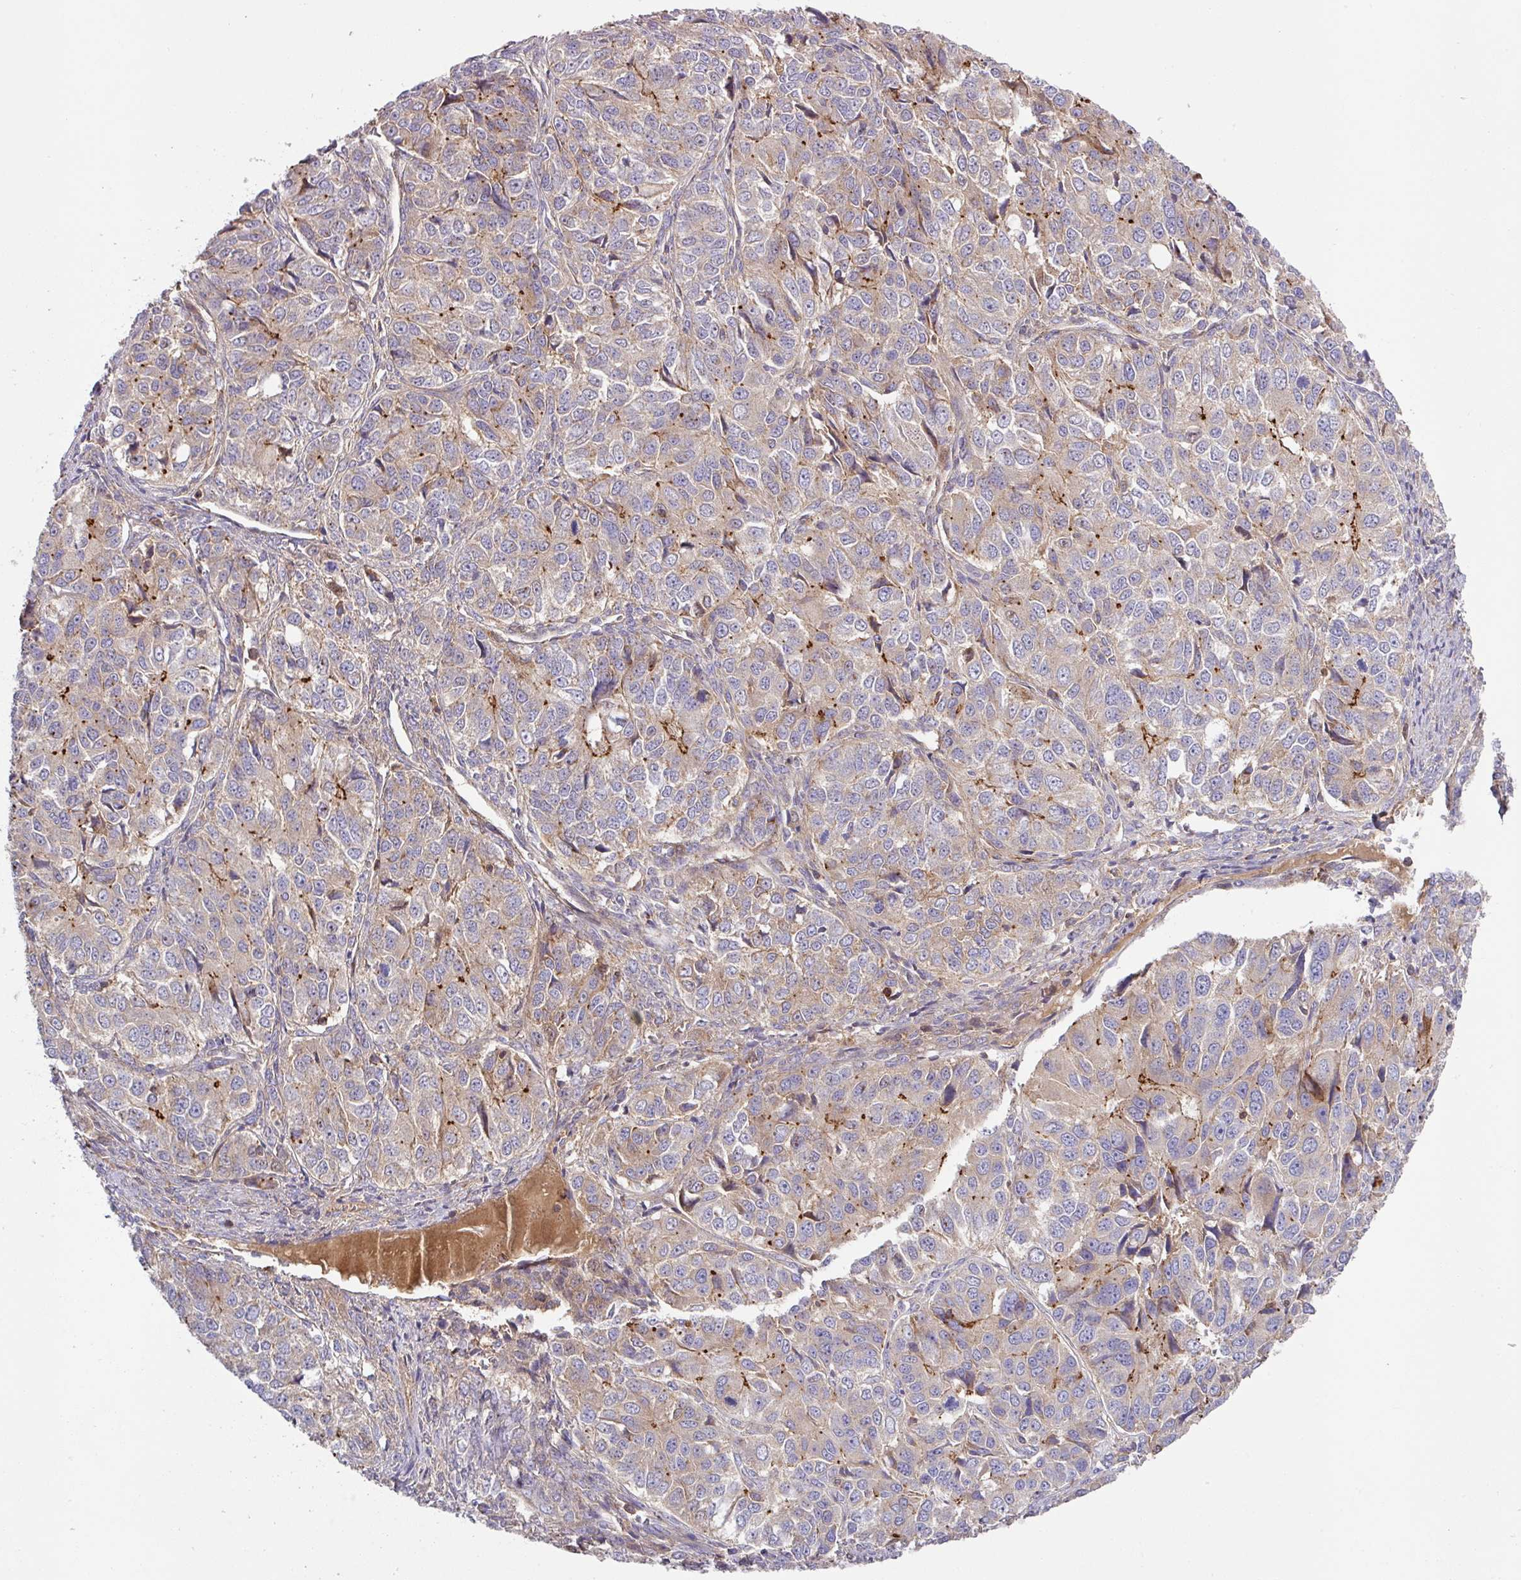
{"staining": {"intensity": "moderate", "quantity": "<25%", "location": "cytoplasmic/membranous"}, "tissue": "ovarian cancer", "cell_type": "Tumor cells", "image_type": "cancer", "snomed": [{"axis": "morphology", "description": "Carcinoma, endometroid"}, {"axis": "topography", "description": "Ovary"}], "caption": "Immunohistochemical staining of ovarian cancer (endometroid carcinoma) demonstrates low levels of moderate cytoplasmic/membranous protein staining in approximately <25% of tumor cells.", "gene": "RIC1", "patient": {"sex": "female", "age": 51}}